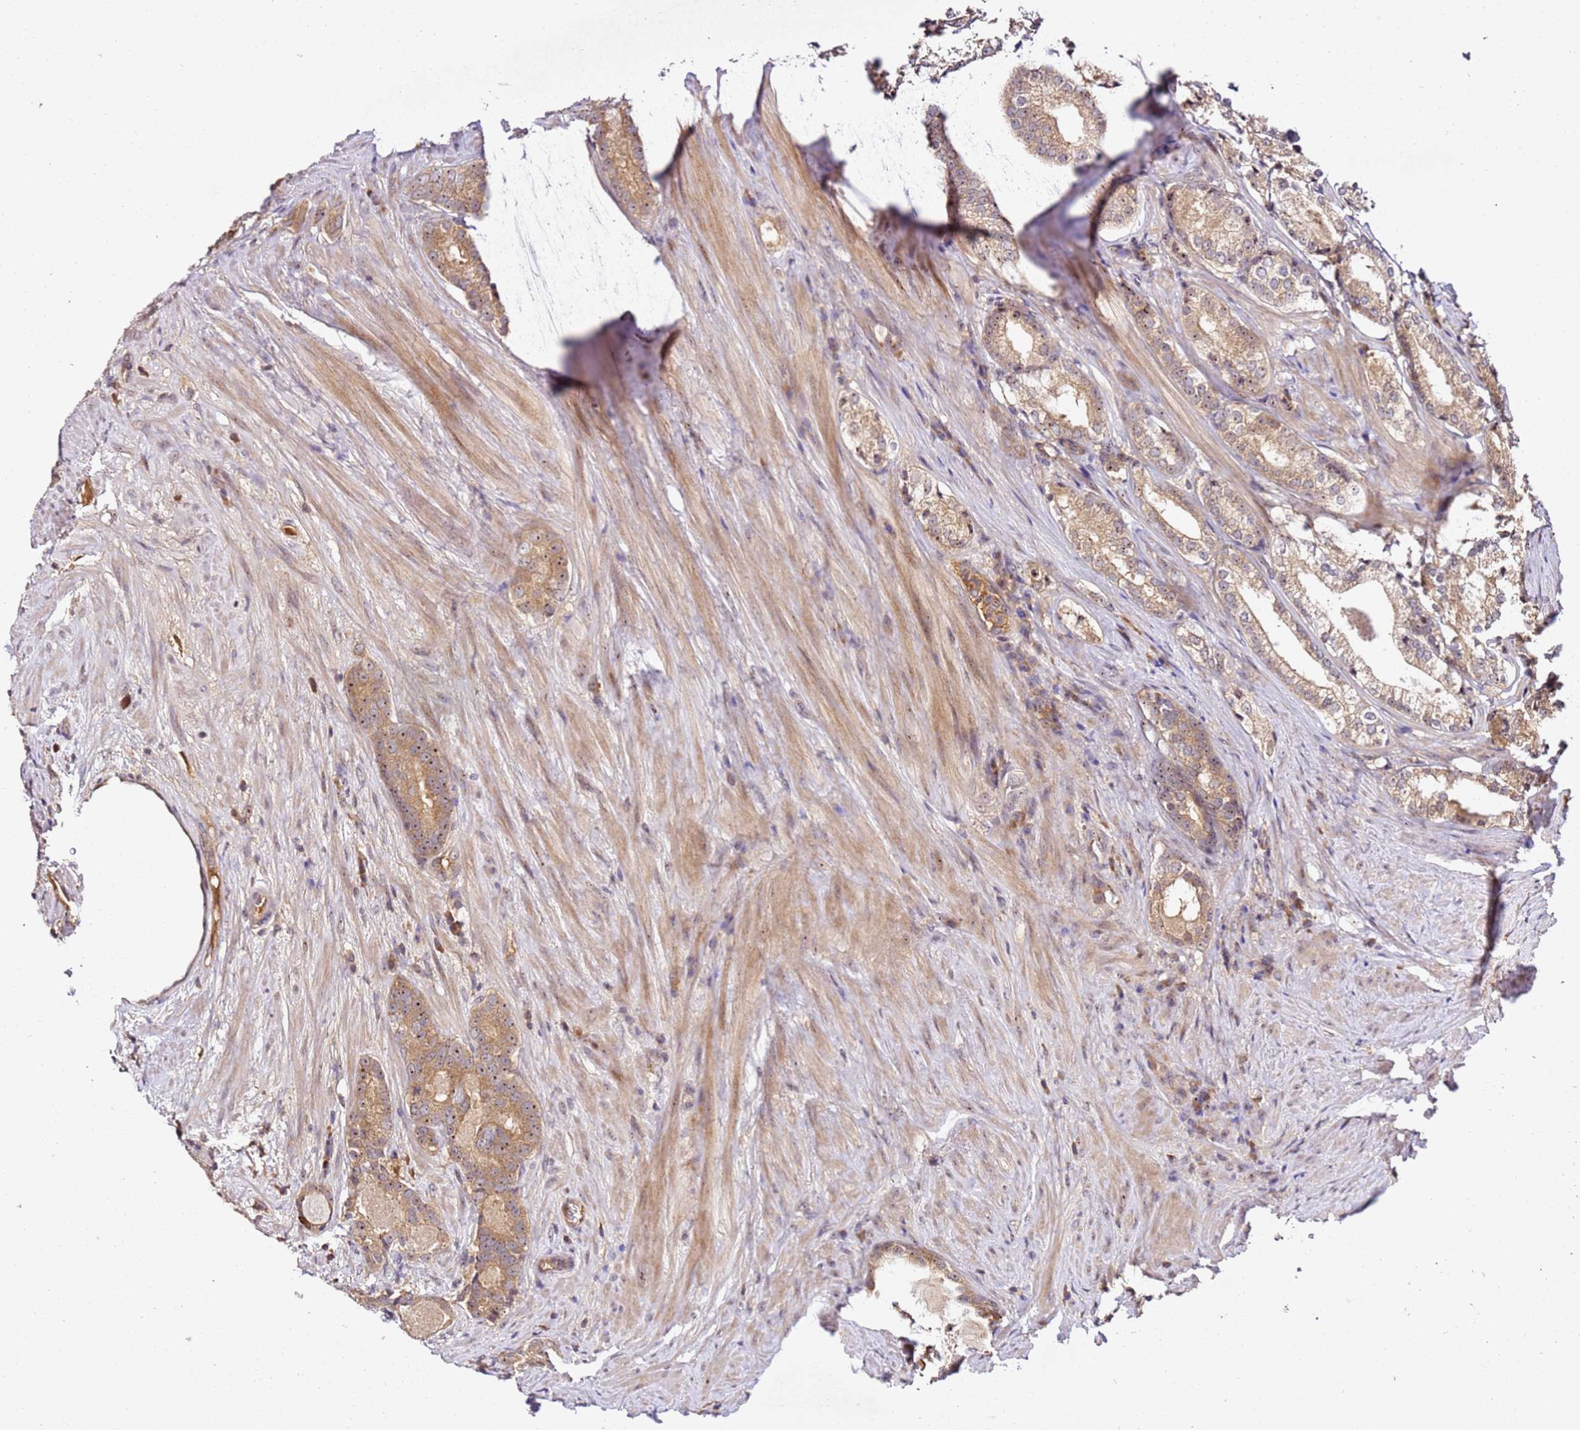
{"staining": {"intensity": "moderate", "quantity": ">75%", "location": "cytoplasmic/membranous,nuclear"}, "tissue": "prostate cancer", "cell_type": "Tumor cells", "image_type": "cancer", "snomed": [{"axis": "morphology", "description": "Adenocarcinoma, Low grade"}, {"axis": "topography", "description": "Prostate"}], "caption": "Human prostate adenocarcinoma (low-grade) stained with a protein marker shows moderate staining in tumor cells.", "gene": "DDX27", "patient": {"sex": "male", "age": 68}}